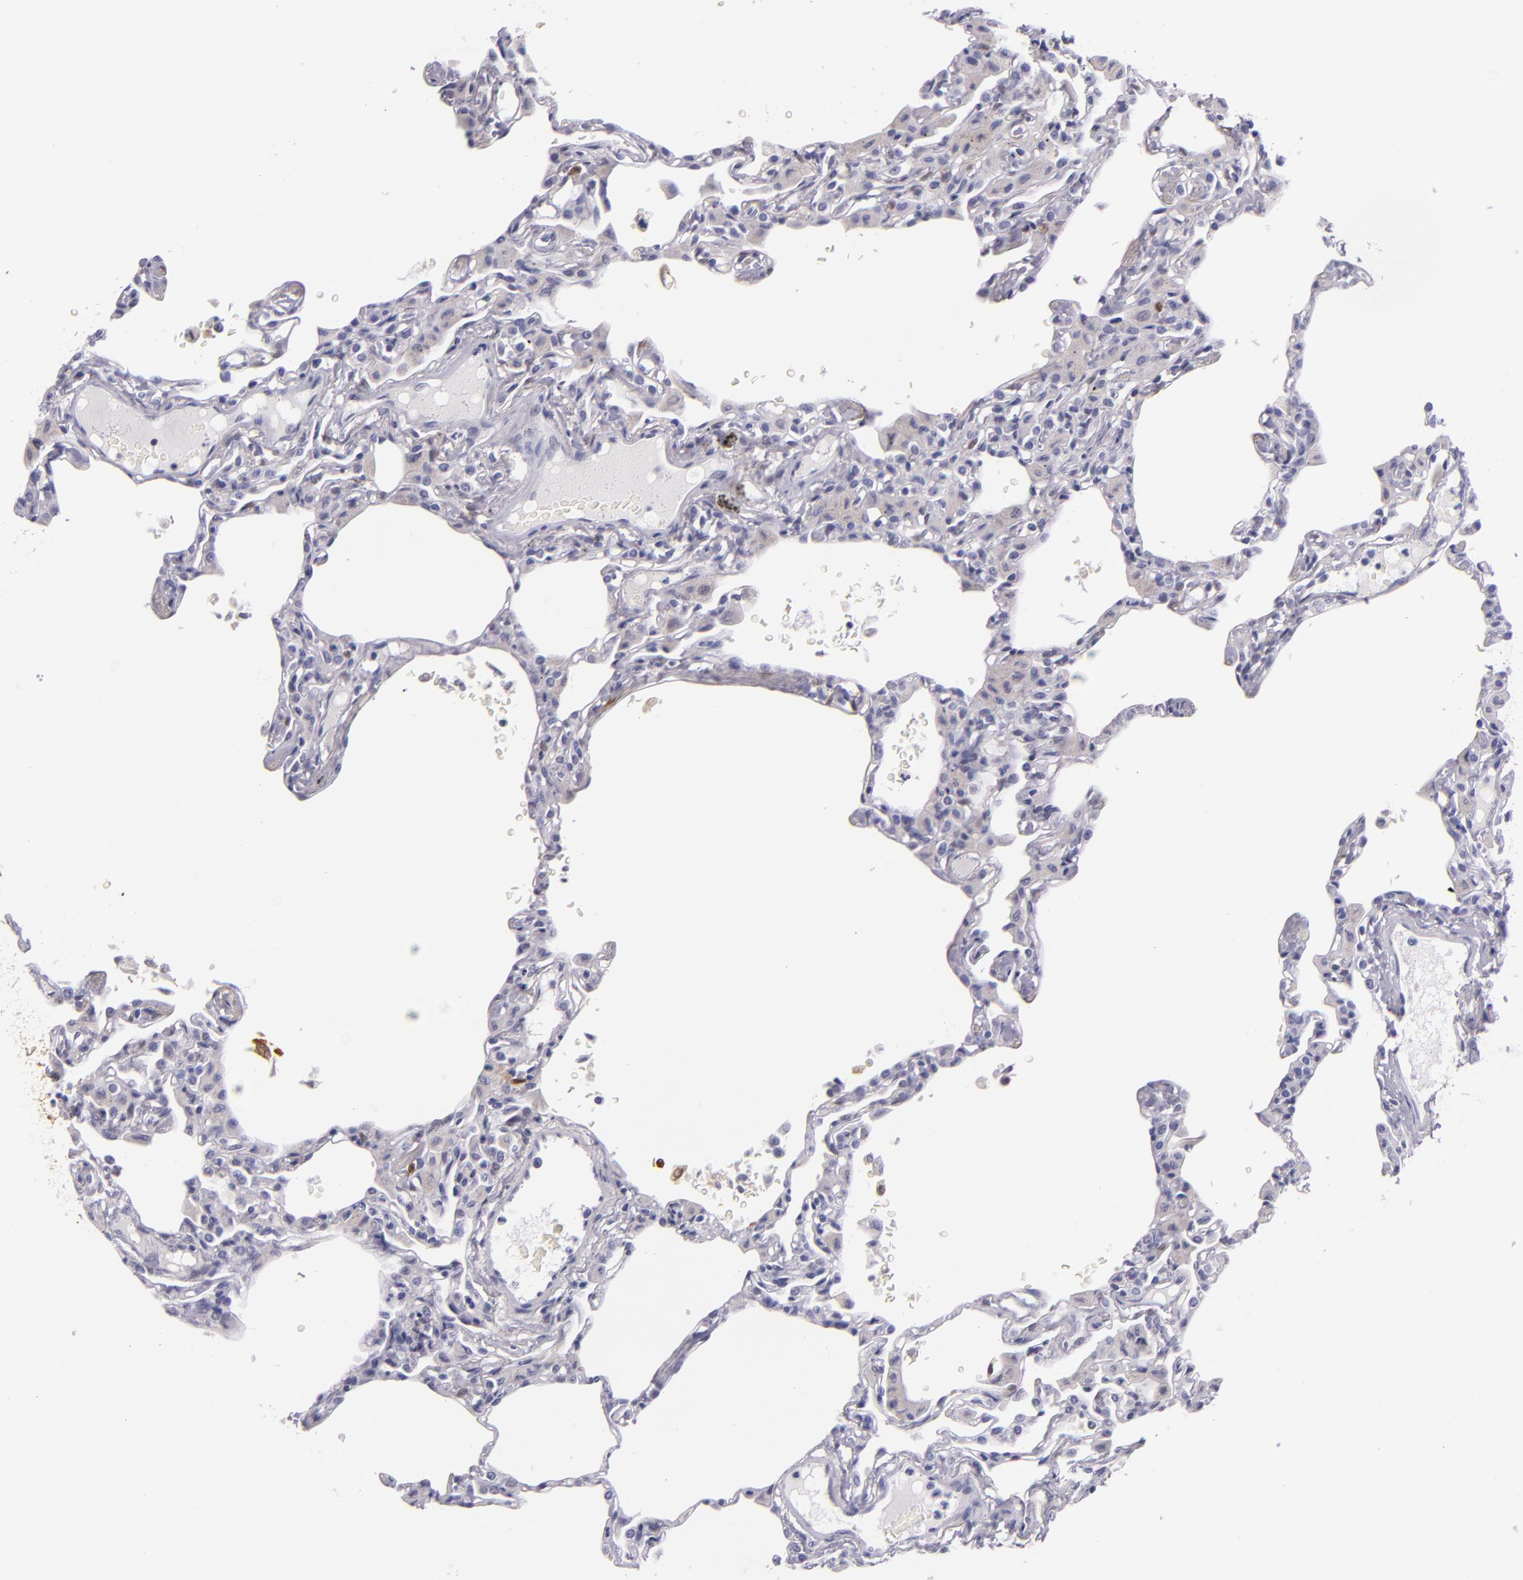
{"staining": {"intensity": "negative", "quantity": "none", "location": "none"}, "tissue": "lung", "cell_type": "Alveolar cells", "image_type": "normal", "snomed": [{"axis": "morphology", "description": "Normal tissue, NOS"}, {"axis": "topography", "description": "Lung"}], "caption": "The IHC micrograph has no significant staining in alveolar cells of lung.", "gene": "MT1A", "patient": {"sex": "female", "age": 49}}